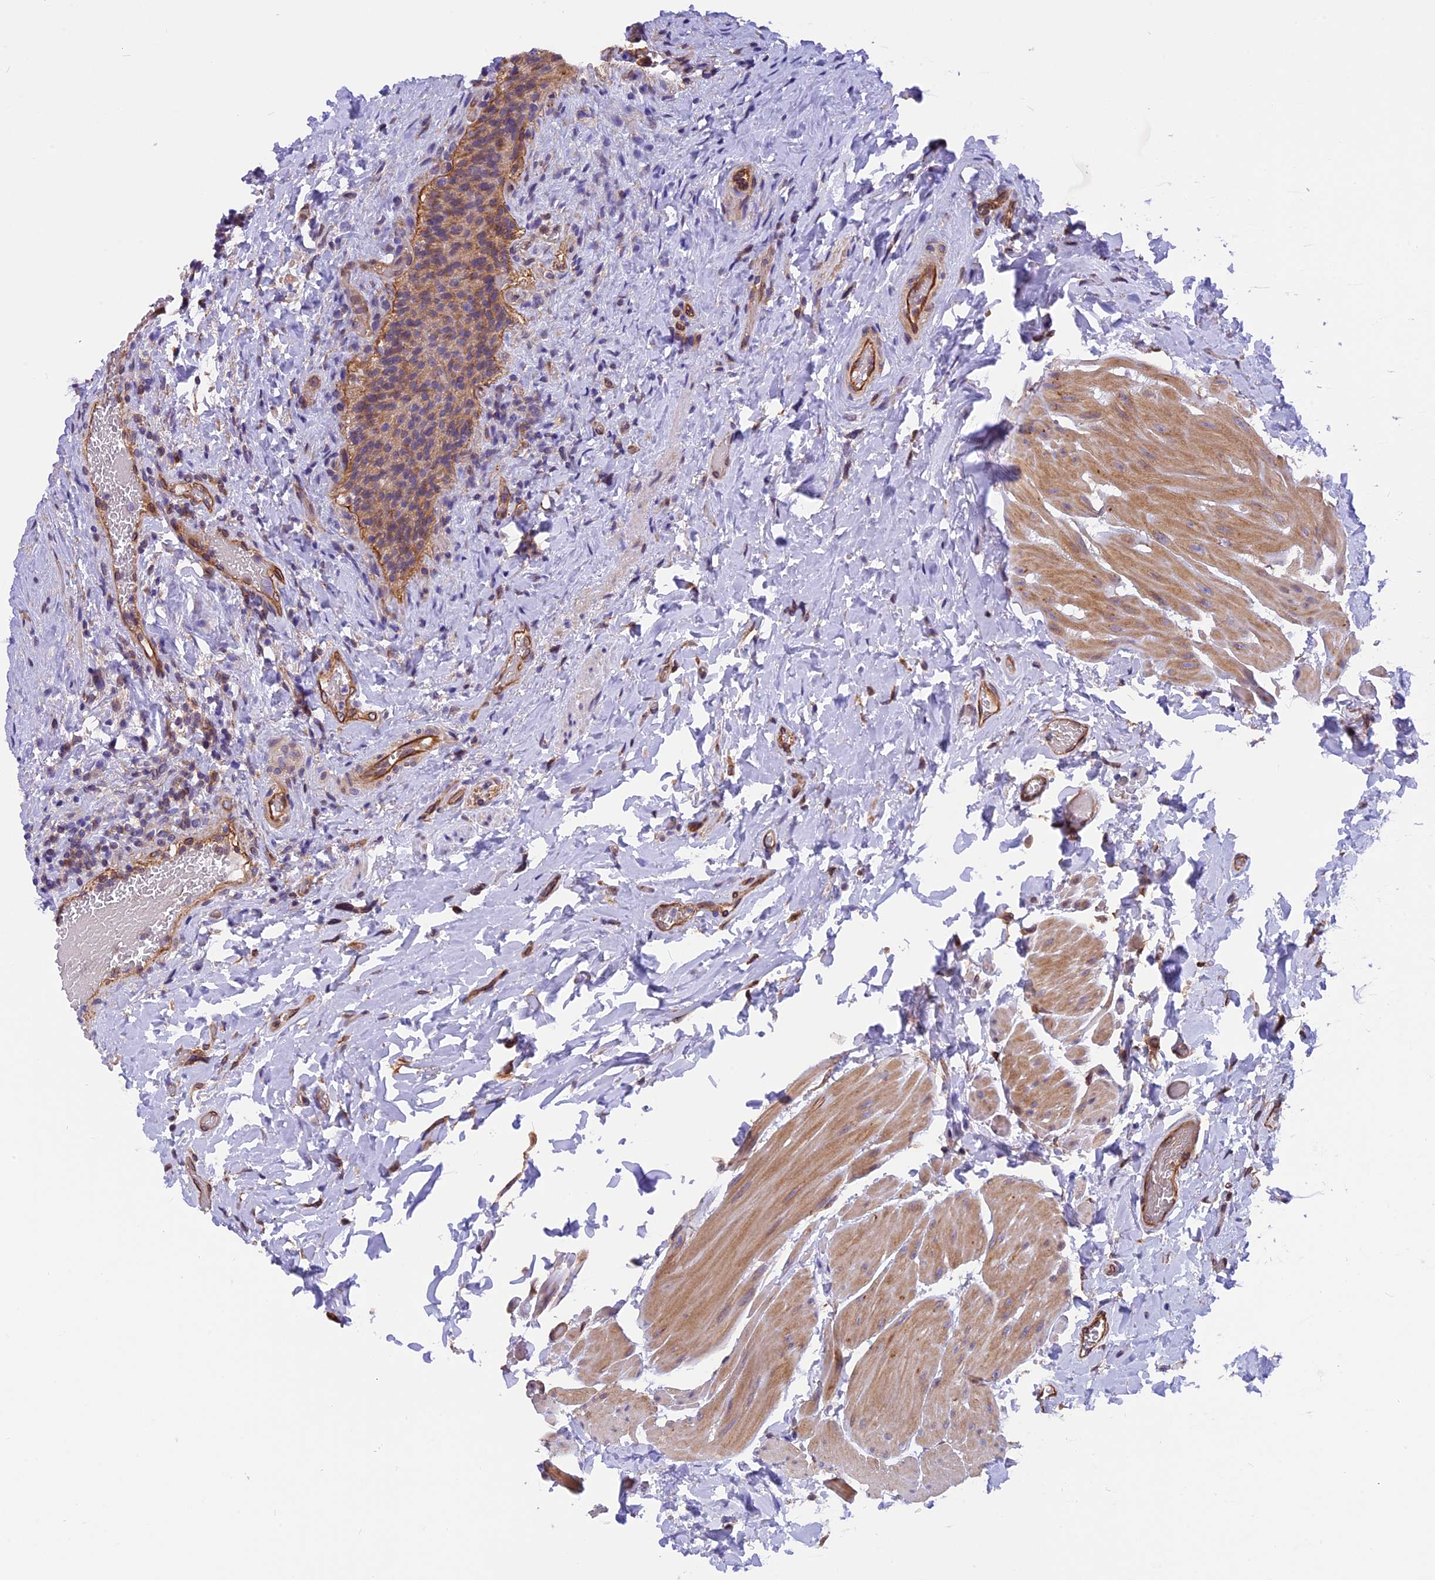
{"staining": {"intensity": "moderate", "quantity": ">75%", "location": "cytoplasmic/membranous"}, "tissue": "urinary bladder", "cell_type": "Urothelial cells", "image_type": "normal", "snomed": [{"axis": "morphology", "description": "Normal tissue, NOS"}, {"axis": "morphology", "description": "Inflammation, NOS"}, {"axis": "topography", "description": "Urinary bladder"}], "caption": "A medium amount of moderate cytoplasmic/membranous expression is appreciated in approximately >75% of urothelial cells in unremarkable urinary bladder.", "gene": "MED20", "patient": {"sex": "male", "age": 64}}